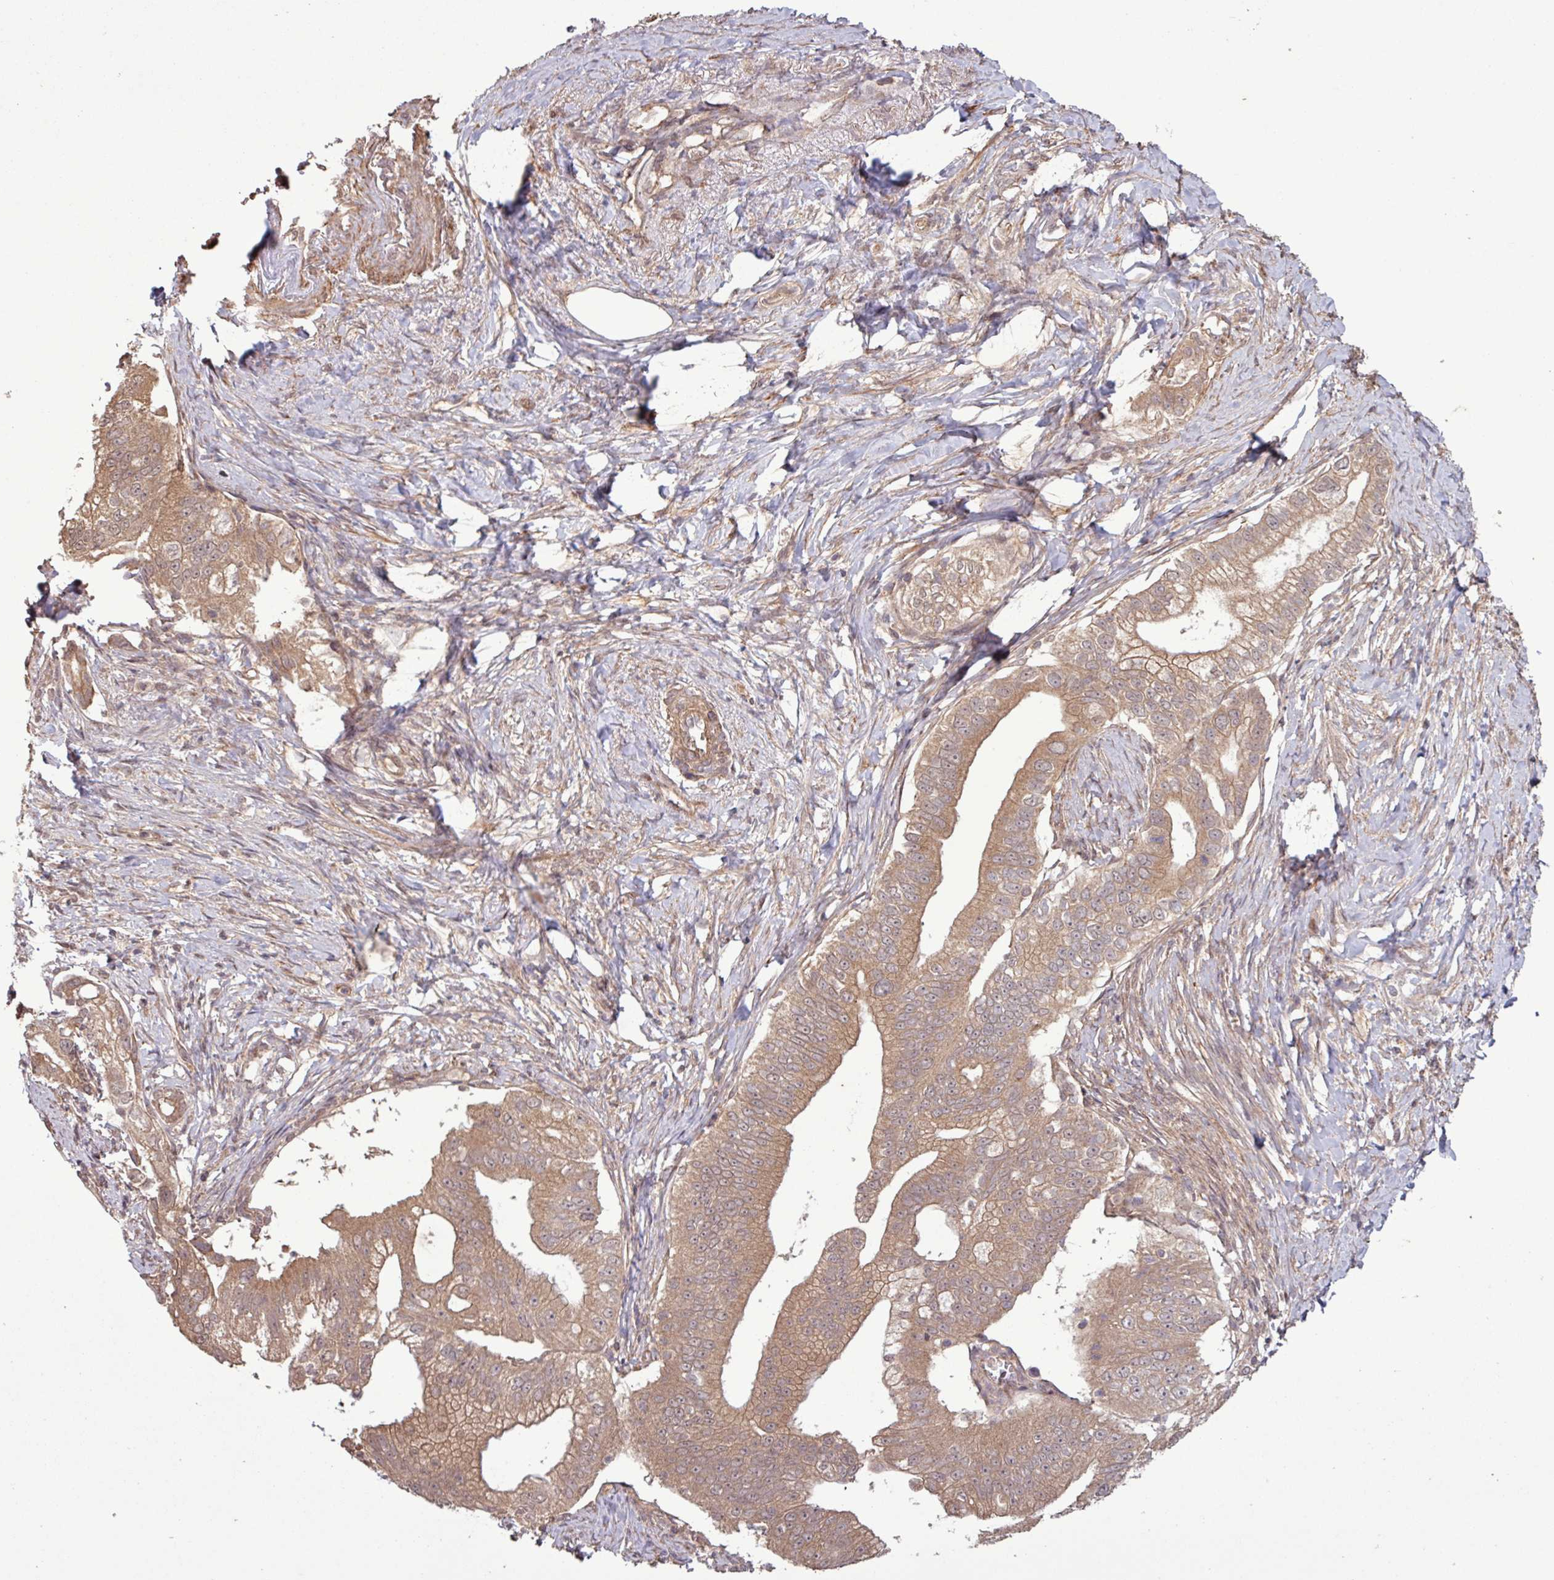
{"staining": {"intensity": "moderate", "quantity": ">75%", "location": "cytoplasmic/membranous"}, "tissue": "pancreatic cancer", "cell_type": "Tumor cells", "image_type": "cancer", "snomed": [{"axis": "morphology", "description": "Adenocarcinoma, NOS"}, {"axis": "topography", "description": "Pancreas"}], "caption": "A micrograph showing moderate cytoplasmic/membranous expression in about >75% of tumor cells in pancreatic adenocarcinoma, as visualized by brown immunohistochemical staining.", "gene": "TRABD2A", "patient": {"sex": "male", "age": 70}}